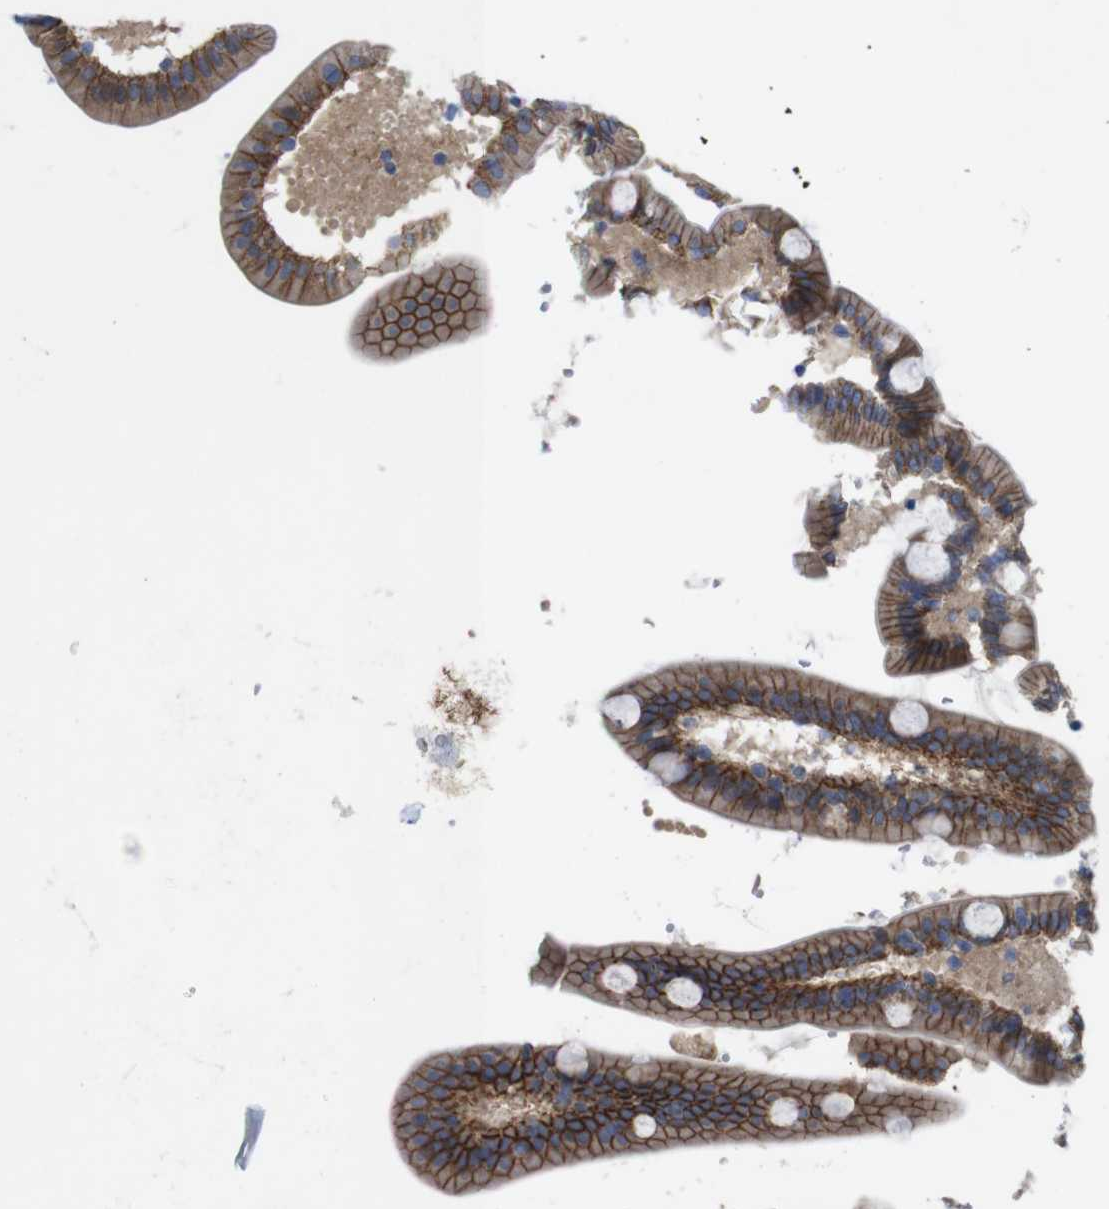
{"staining": {"intensity": "strong", "quantity": ">75%", "location": "cytoplasmic/membranous"}, "tissue": "duodenum", "cell_type": "Glandular cells", "image_type": "normal", "snomed": [{"axis": "morphology", "description": "Normal tissue, NOS"}, {"axis": "topography", "description": "Duodenum"}], "caption": "Glandular cells exhibit high levels of strong cytoplasmic/membranous expression in about >75% of cells in benign duodenum. (DAB IHC, brown staining for protein, blue staining for nuclei).", "gene": "KIDINS220", "patient": {"sex": "male", "age": 54}}